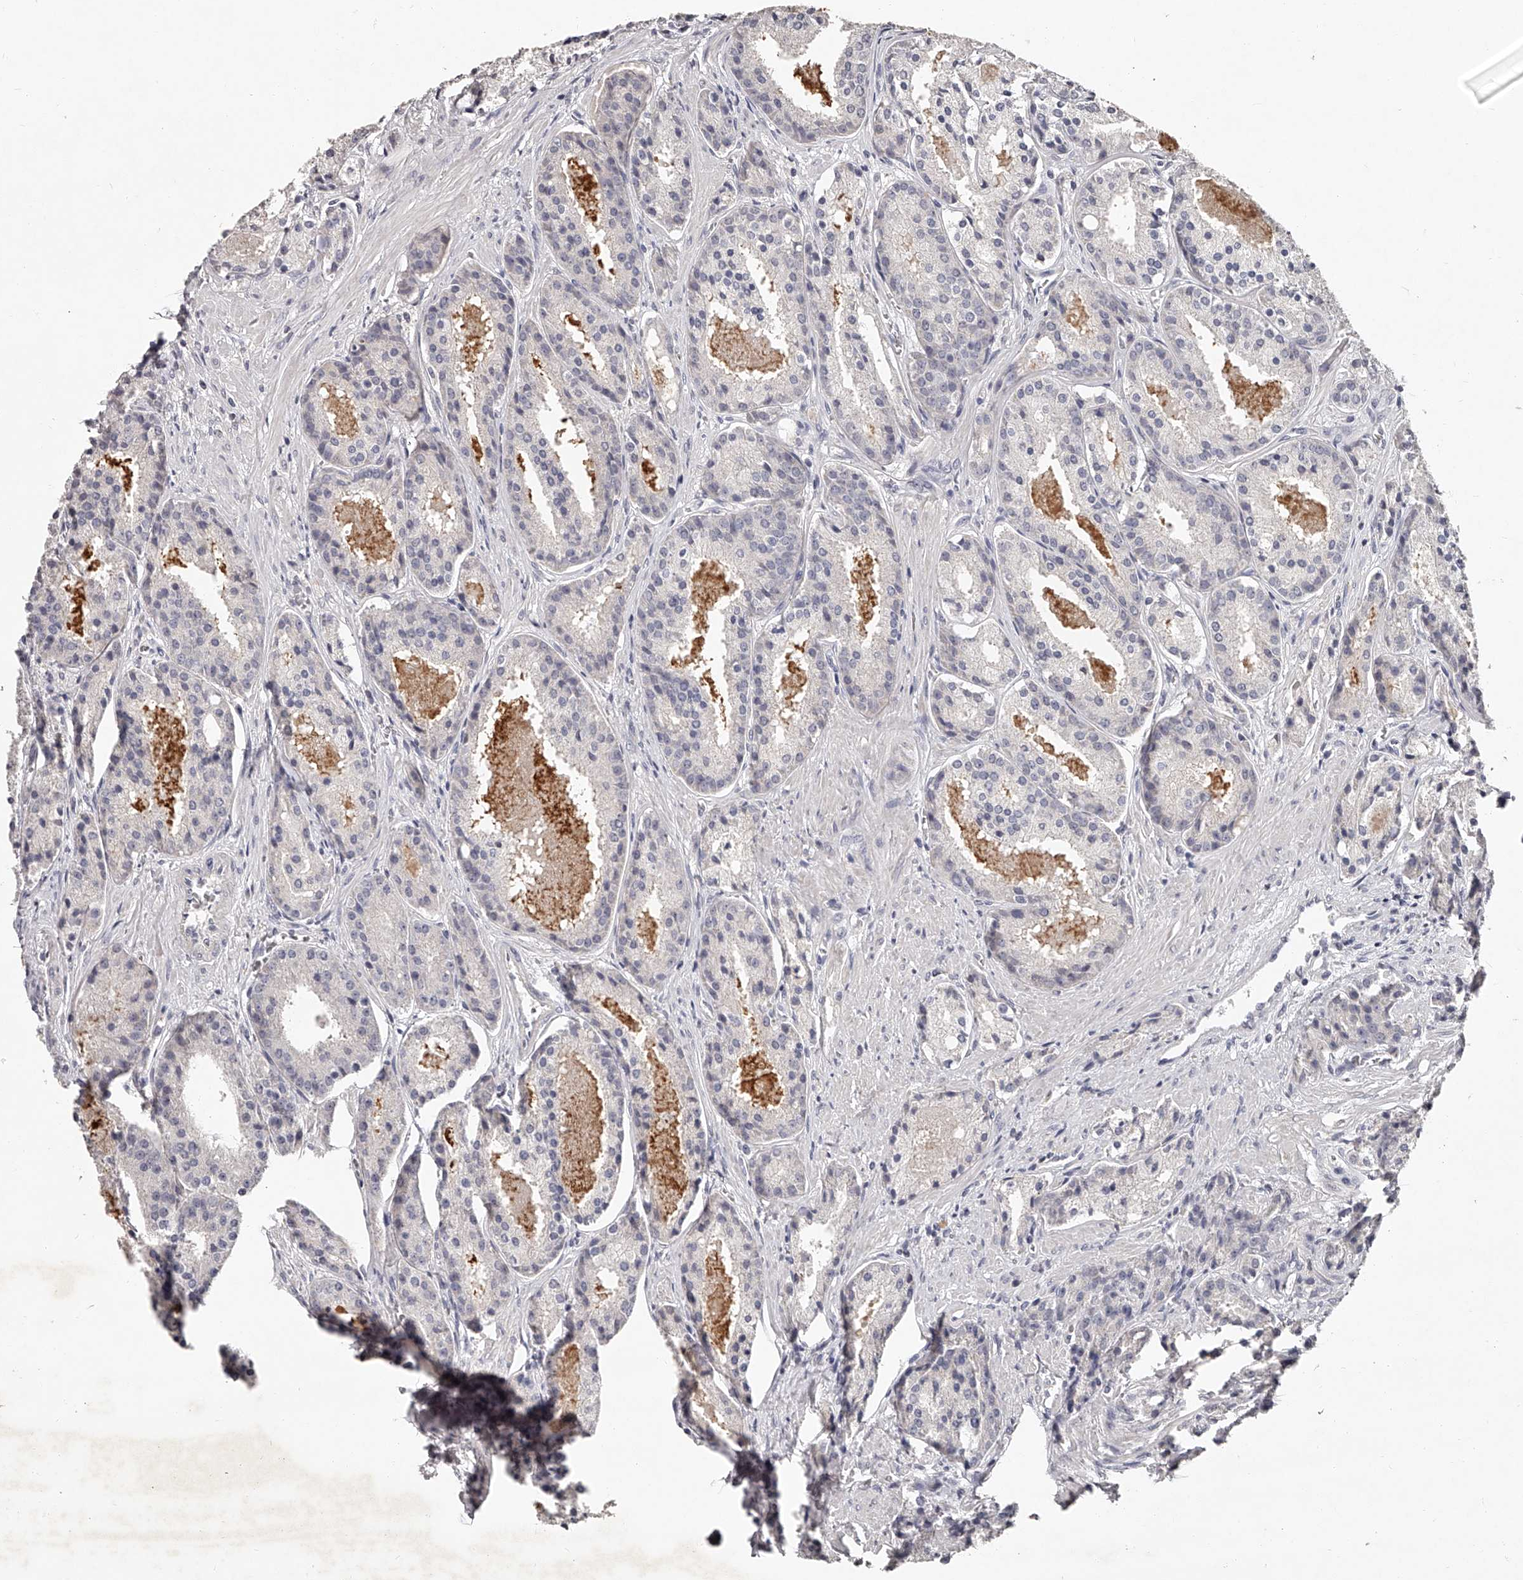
{"staining": {"intensity": "negative", "quantity": "none", "location": "none"}, "tissue": "prostate cancer", "cell_type": "Tumor cells", "image_type": "cancer", "snomed": [{"axis": "morphology", "description": "Adenocarcinoma, High grade"}, {"axis": "topography", "description": "Prostate"}], "caption": "Prostate adenocarcinoma (high-grade) was stained to show a protein in brown. There is no significant positivity in tumor cells. Nuclei are stained in blue.", "gene": "NT5DC1", "patient": {"sex": "male", "age": 60}}